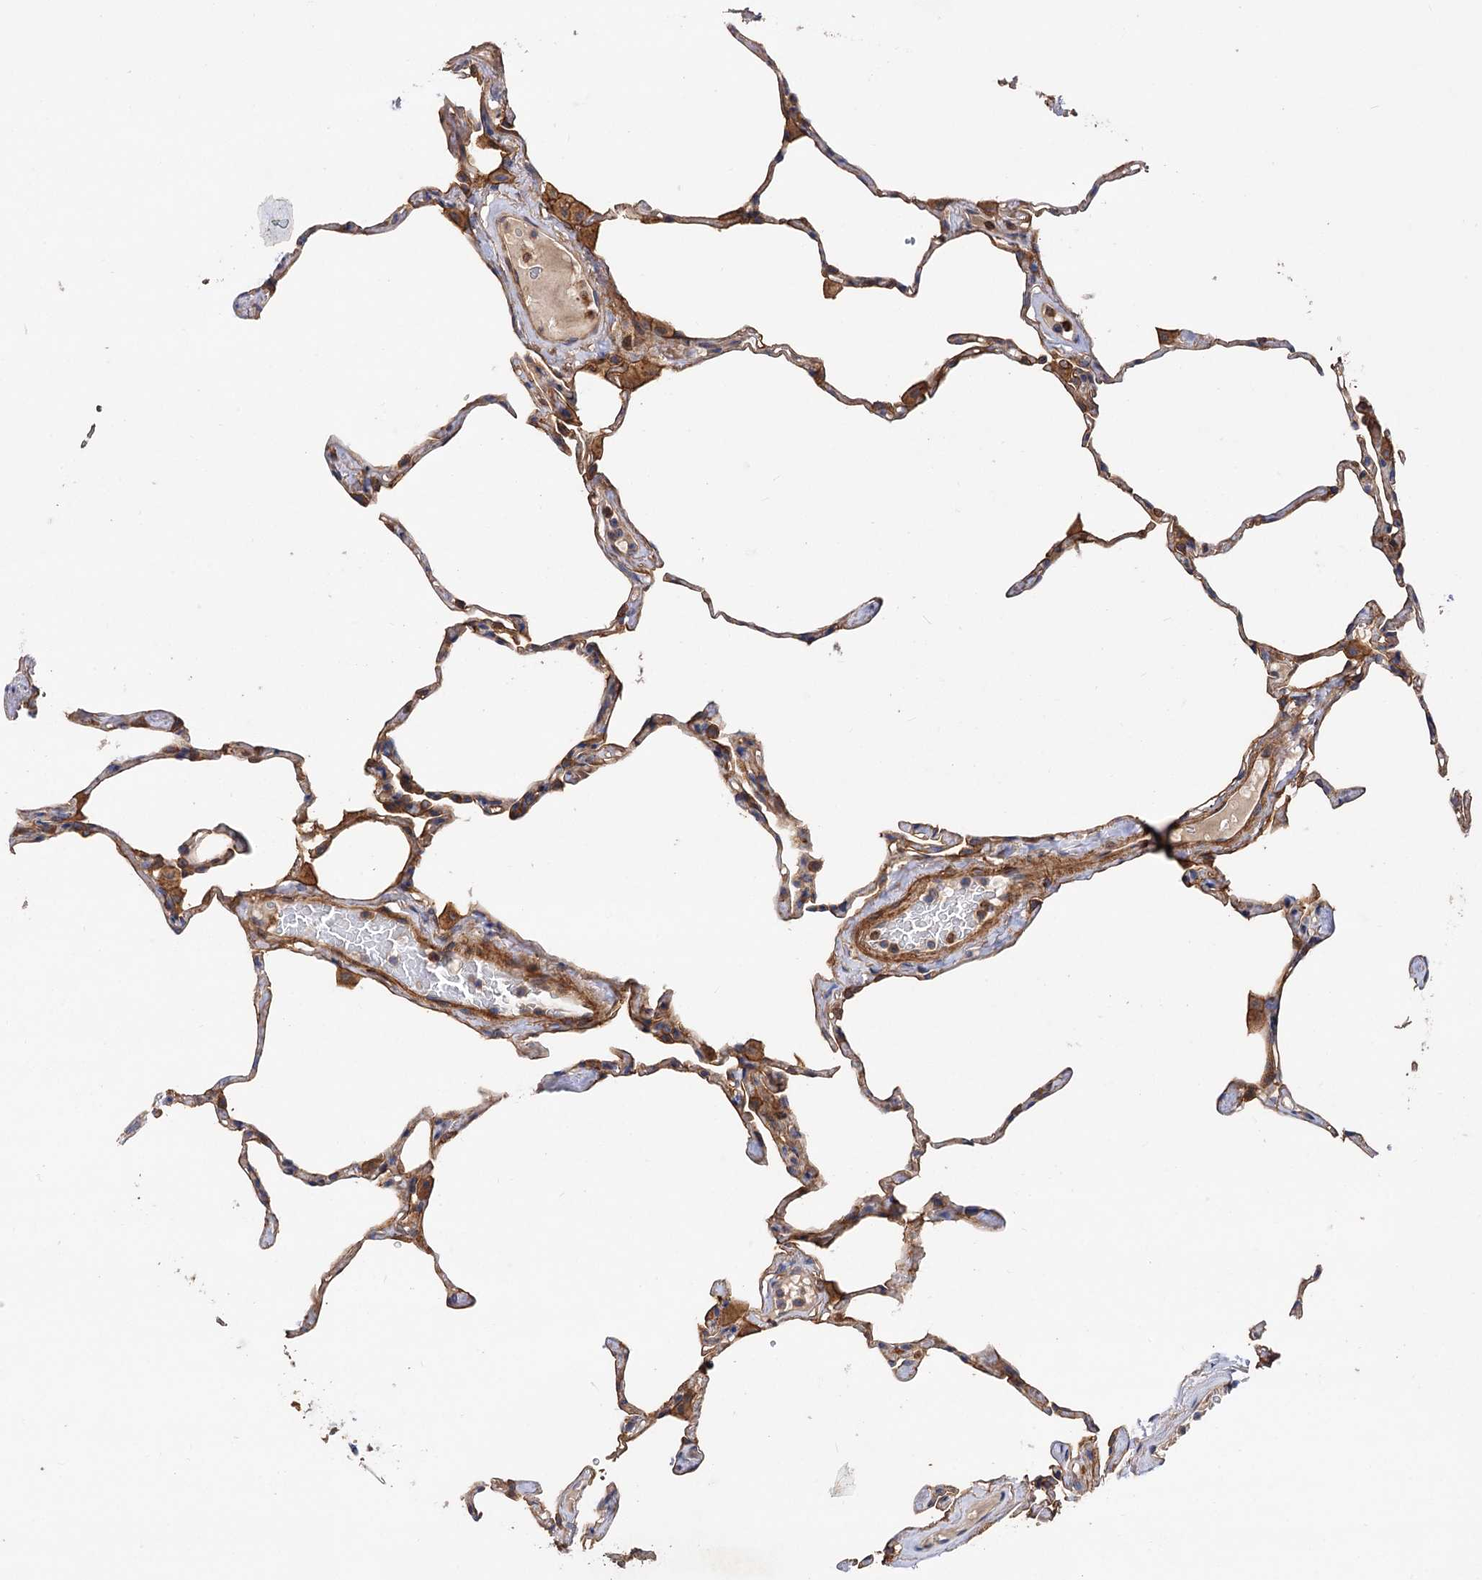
{"staining": {"intensity": "moderate", "quantity": "25%-75%", "location": "cytoplasmic/membranous"}, "tissue": "lung", "cell_type": "Alveolar cells", "image_type": "normal", "snomed": [{"axis": "morphology", "description": "Normal tissue, NOS"}, {"axis": "topography", "description": "Lung"}], "caption": "A high-resolution image shows immunohistochemistry staining of benign lung, which displays moderate cytoplasmic/membranous positivity in about 25%-75% of alveolar cells.", "gene": "CSAD", "patient": {"sex": "male", "age": 65}}